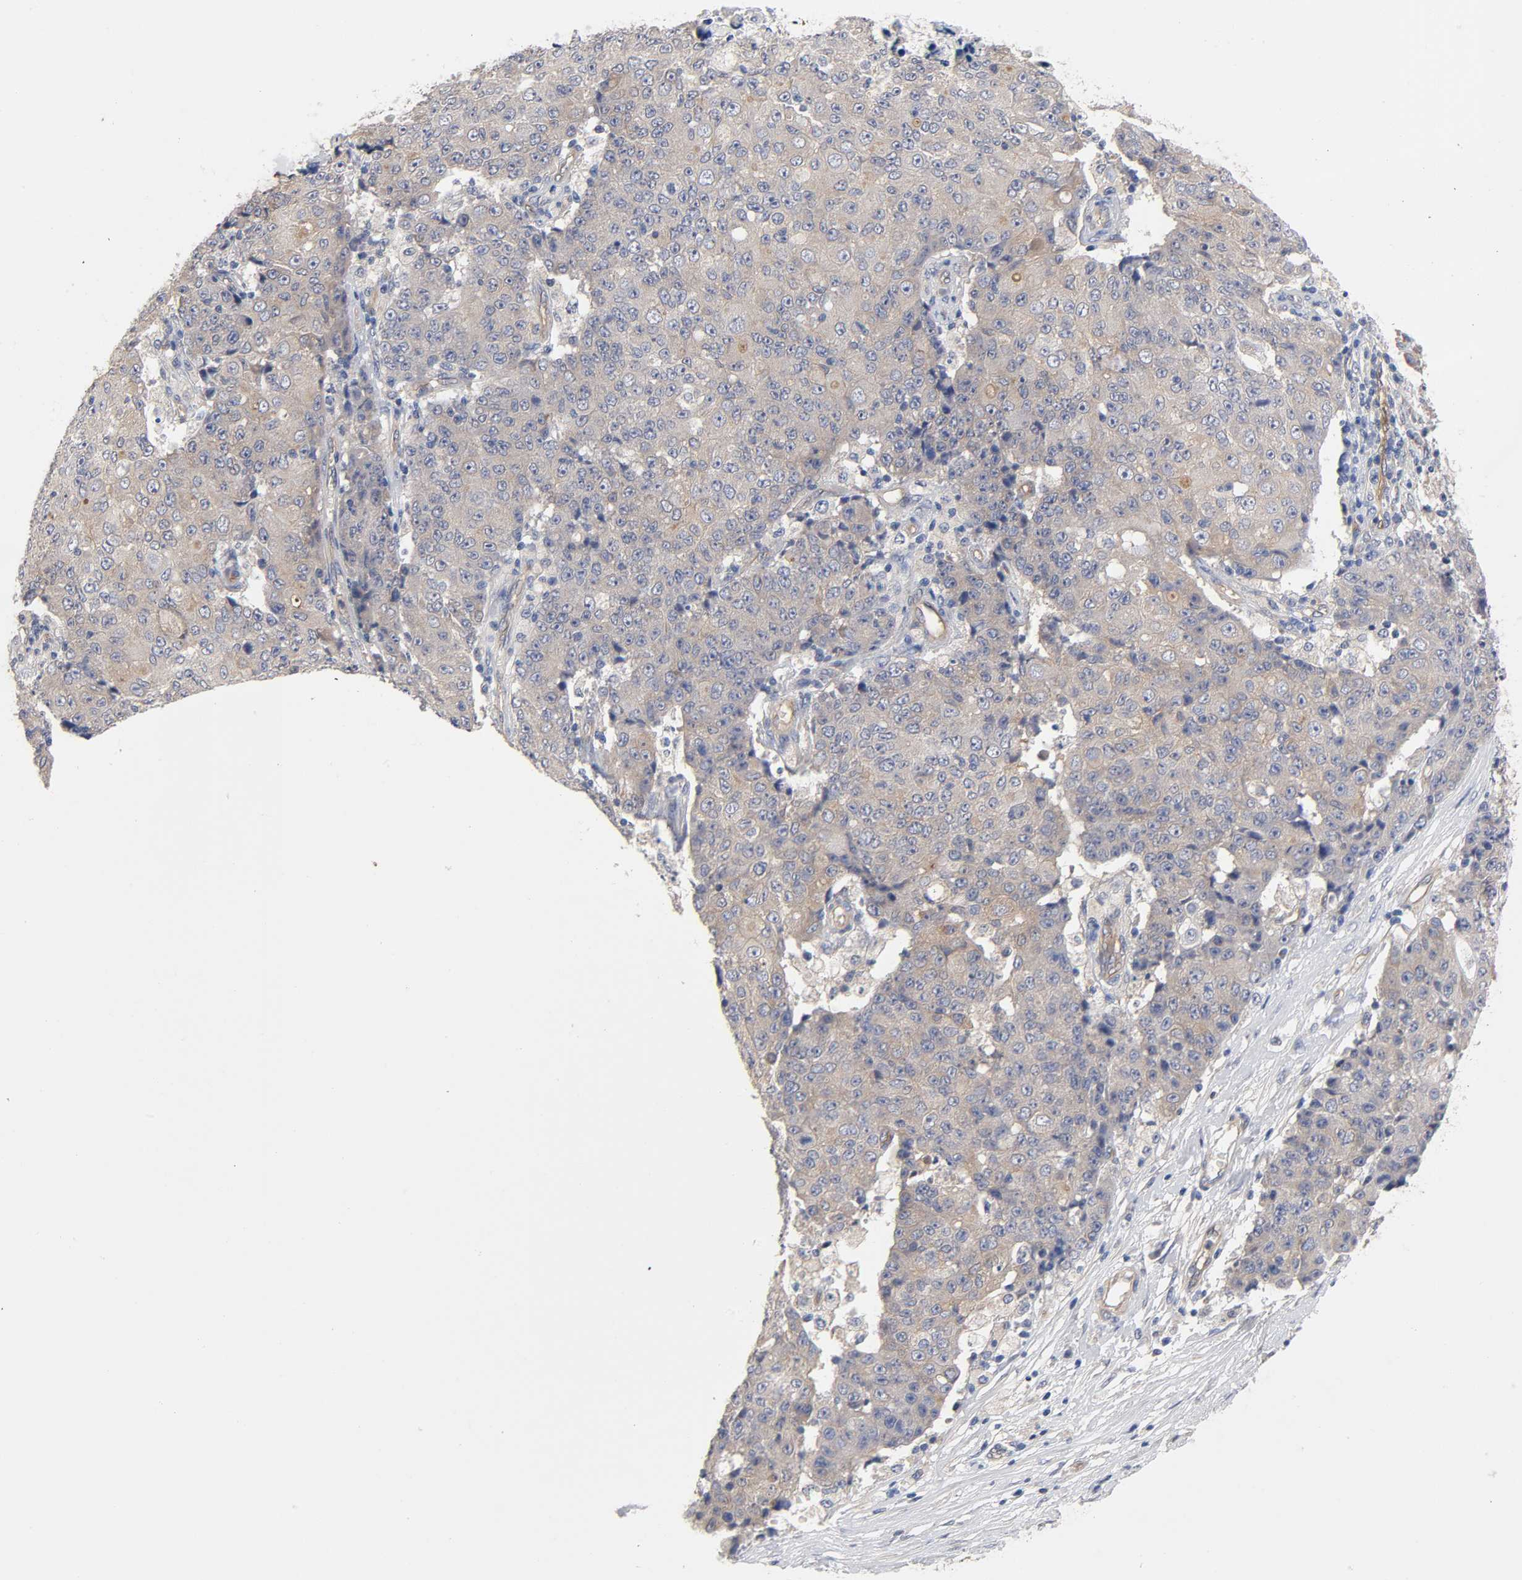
{"staining": {"intensity": "weak", "quantity": ">75%", "location": "cytoplasmic/membranous"}, "tissue": "ovarian cancer", "cell_type": "Tumor cells", "image_type": "cancer", "snomed": [{"axis": "morphology", "description": "Carcinoma, endometroid"}, {"axis": "topography", "description": "Ovary"}], "caption": "Ovarian cancer (endometroid carcinoma) stained for a protein (brown) reveals weak cytoplasmic/membranous positive staining in approximately >75% of tumor cells.", "gene": "RAB13", "patient": {"sex": "female", "age": 42}}